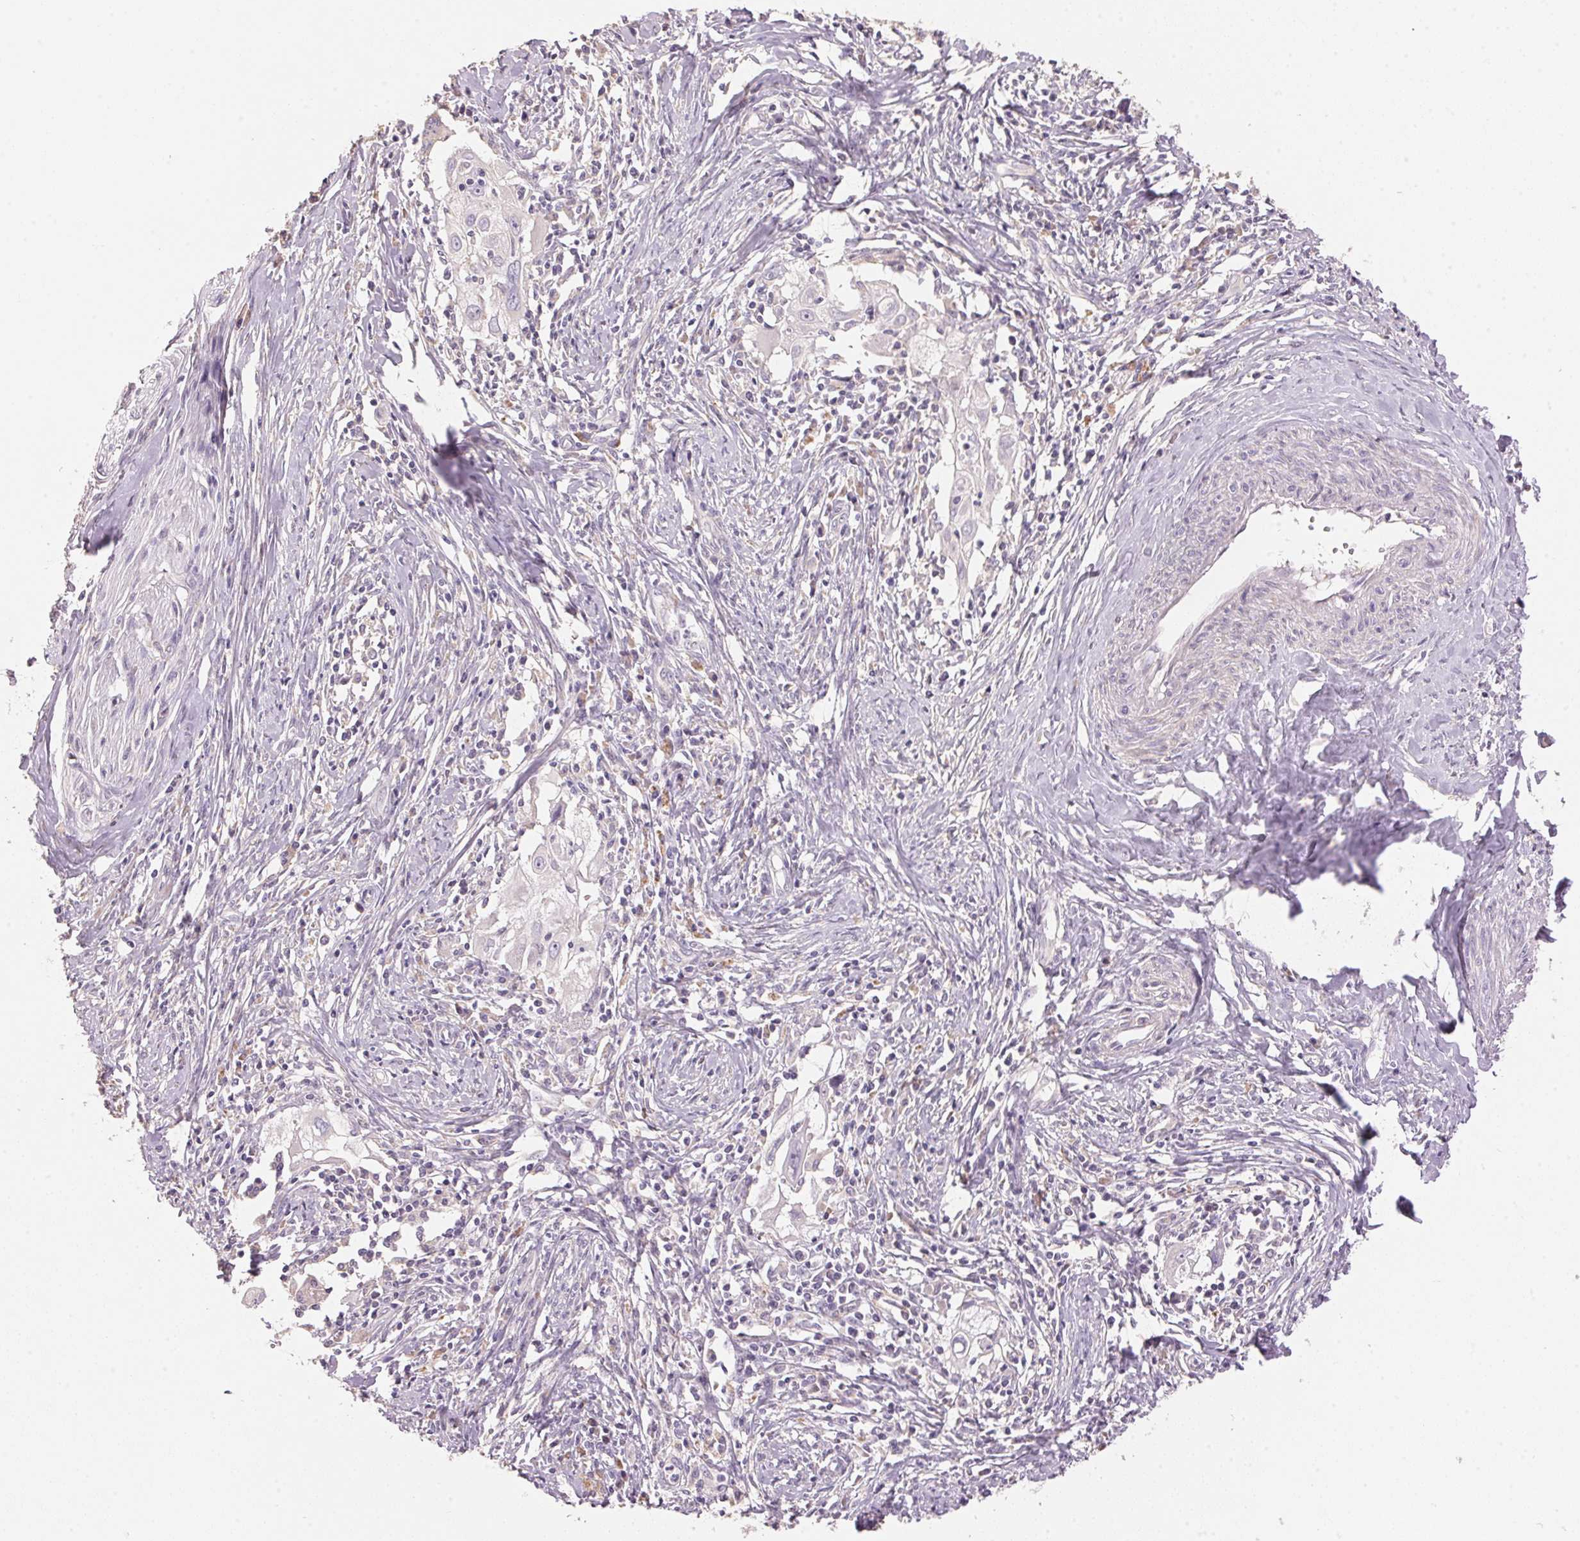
{"staining": {"intensity": "negative", "quantity": "none", "location": "none"}, "tissue": "cervical cancer", "cell_type": "Tumor cells", "image_type": "cancer", "snomed": [{"axis": "morphology", "description": "Squamous cell carcinoma, NOS"}, {"axis": "topography", "description": "Cervix"}], "caption": "Image shows no protein positivity in tumor cells of cervical squamous cell carcinoma tissue.", "gene": "LYZL6", "patient": {"sex": "female", "age": 30}}